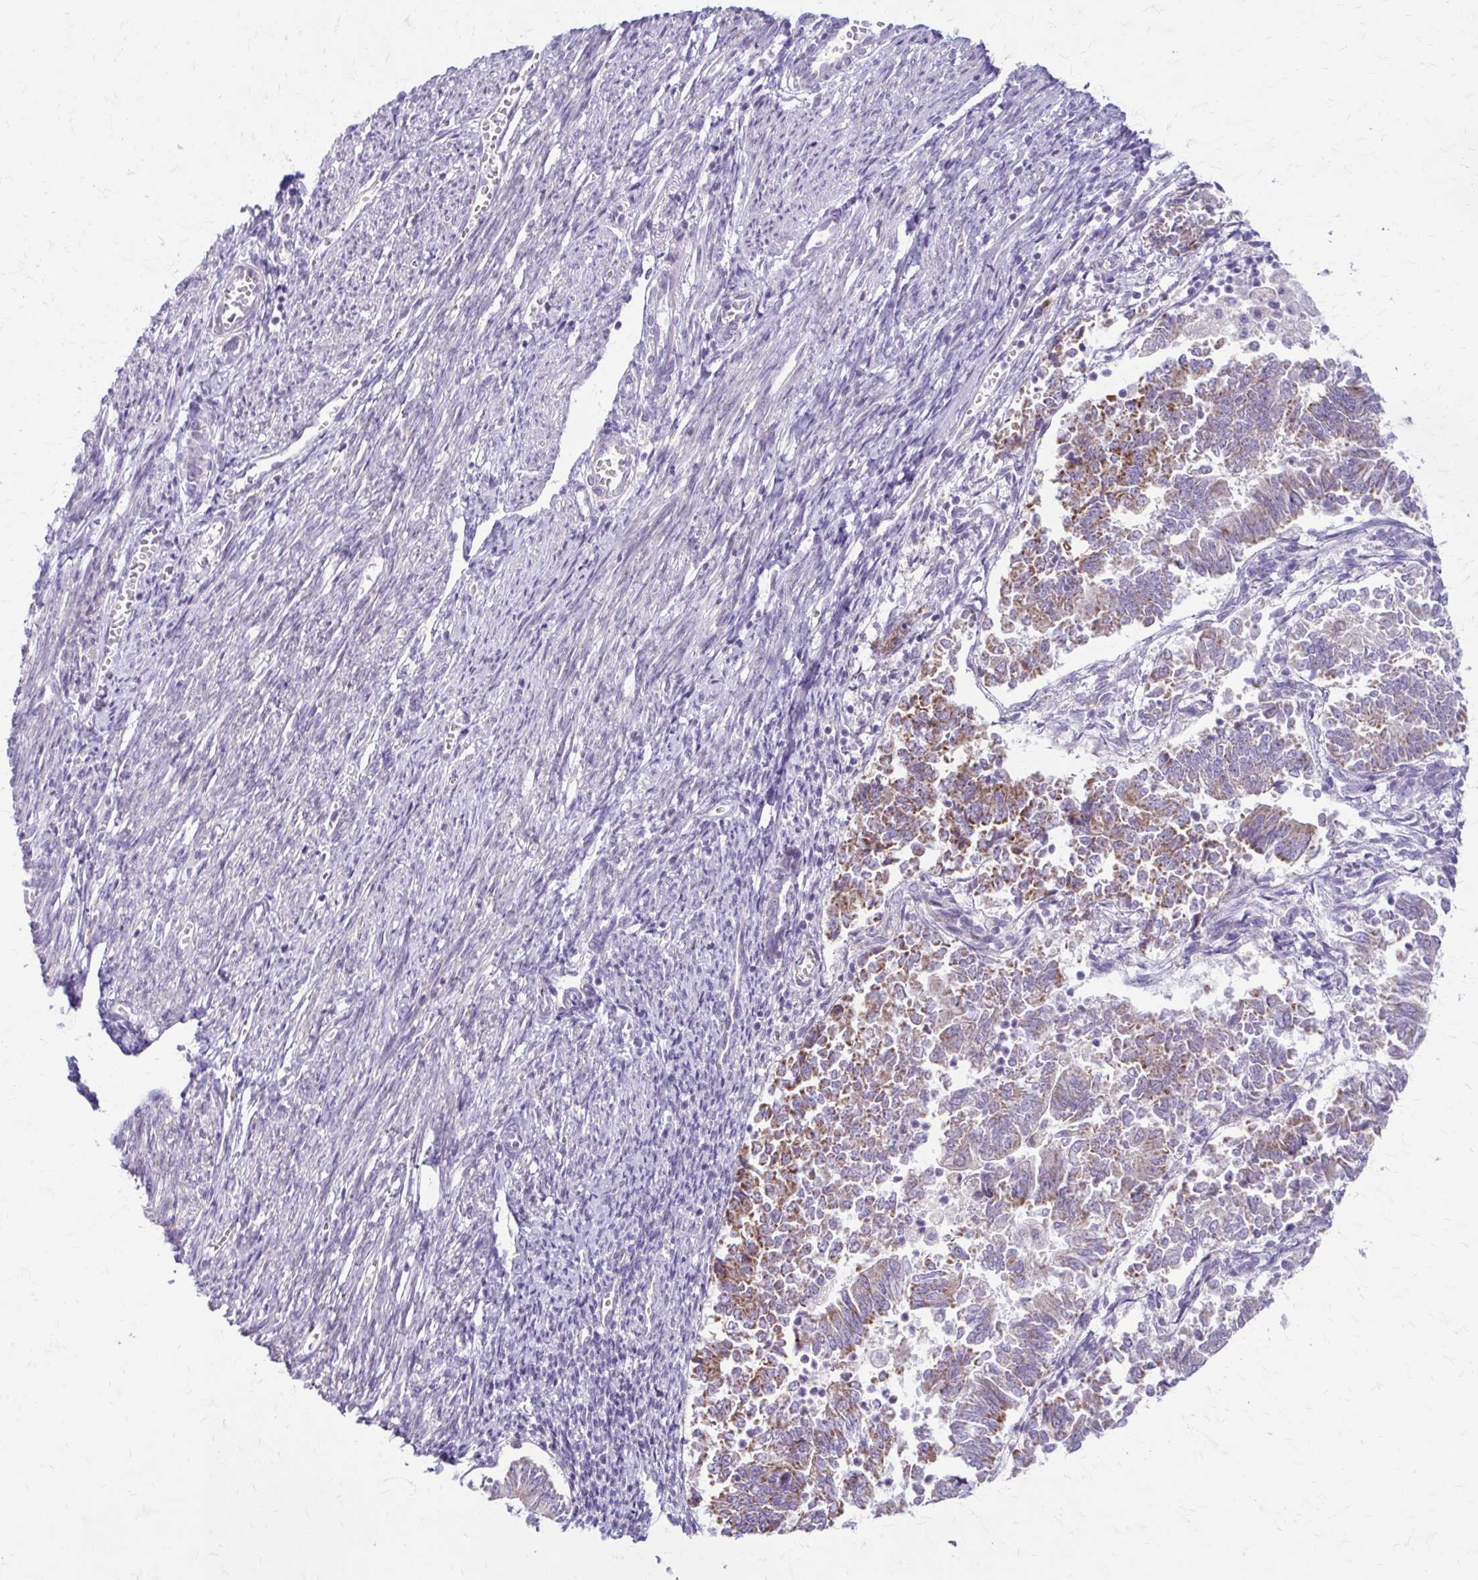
{"staining": {"intensity": "moderate", "quantity": "<25%", "location": "cytoplasmic/membranous"}, "tissue": "endometrial cancer", "cell_type": "Tumor cells", "image_type": "cancer", "snomed": [{"axis": "morphology", "description": "Adenocarcinoma, NOS"}, {"axis": "topography", "description": "Endometrium"}], "caption": "A high-resolution micrograph shows immunohistochemistry (IHC) staining of endometrial adenocarcinoma, which reveals moderate cytoplasmic/membranous staining in approximately <25% of tumor cells.", "gene": "SAMD13", "patient": {"sex": "female", "age": 65}}